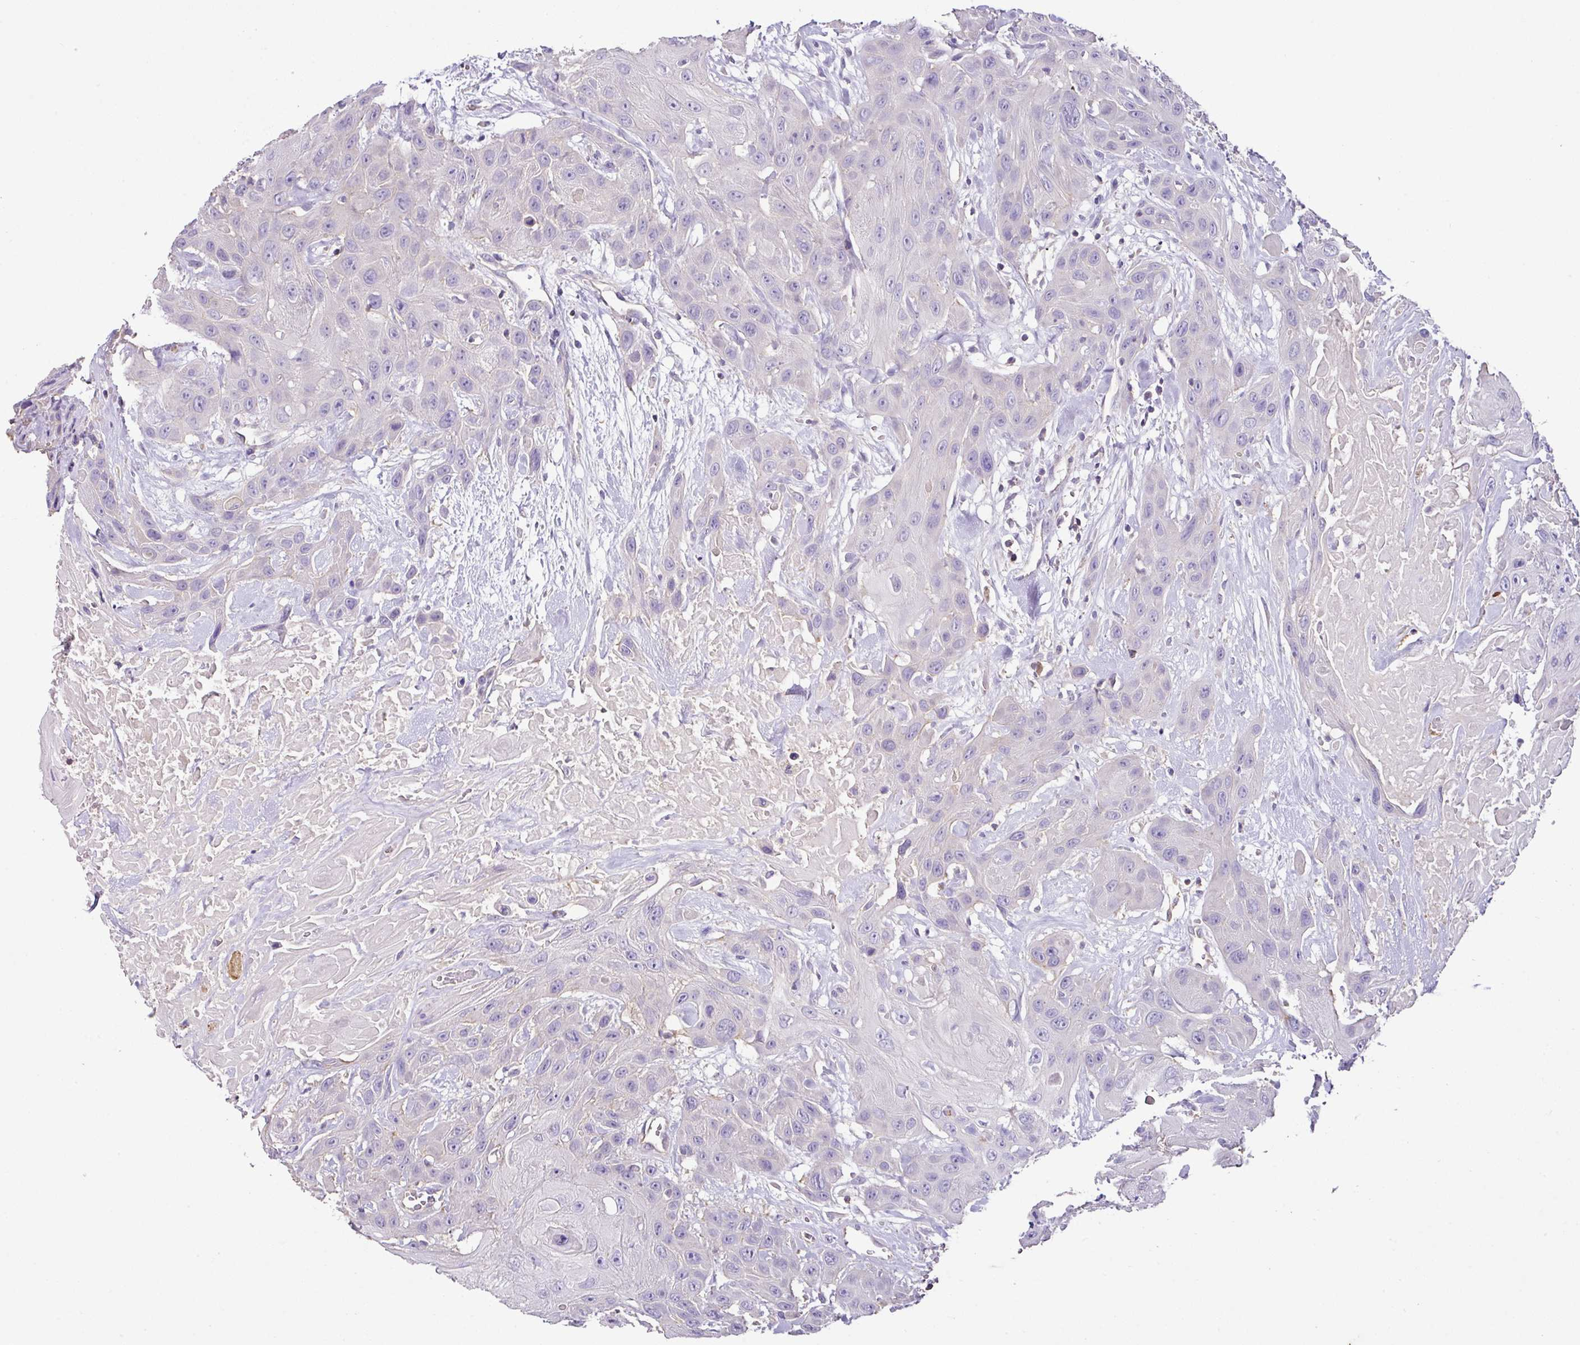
{"staining": {"intensity": "negative", "quantity": "none", "location": "none"}, "tissue": "head and neck cancer", "cell_type": "Tumor cells", "image_type": "cancer", "snomed": [{"axis": "morphology", "description": "Squamous cell carcinoma, NOS"}, {"axis": "topography", "description": "Head-Neck"}], "caption": "Immunohistochemistry histopathology image of neoplastic tissue: squamous cell carcinoma (head and neck) stained with DAB shows no significant protein staining in tumor cells.", "gene": "AGR3", "patient": {"sex": "male", "age": 81}}